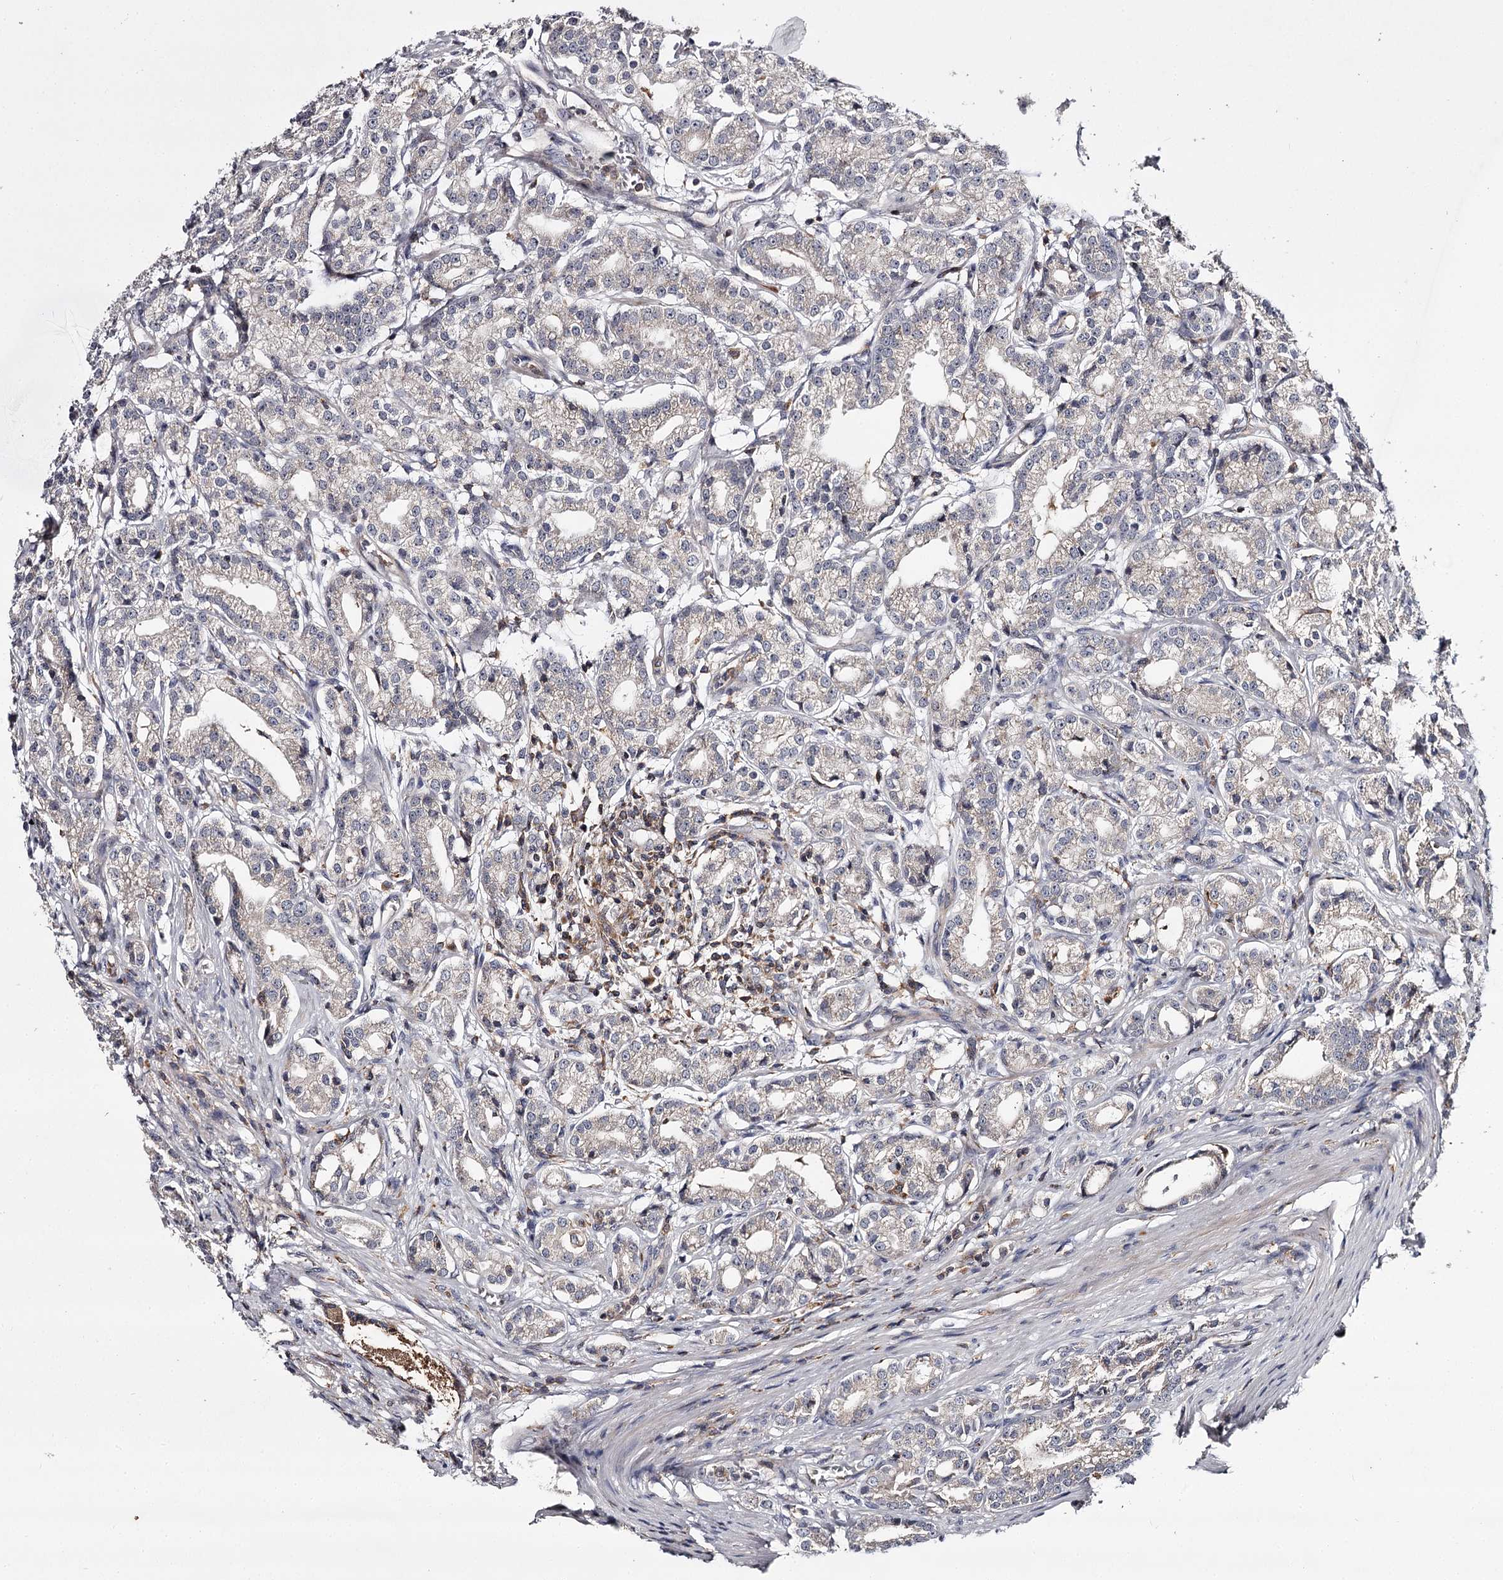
{"staining": {"intensity": "weak", "quantity": "<25%", "location": "cytoplasmic/membranous"}, "tissue": "prostate cancer", "cell_type": "Tumor cells", "image_type": "cancer", "snomed": [{"axis": "morphology", "description": "Adenocarcinoma, High grade"}, {"axis": "topography", "description": "Prostate"}], "caption": "A photomicrograph of prostate cancer (high-grade adenocarcinoma) stained for a protein demonstrates no brown staining in tumor cells. The staining was performed using DAB (3,3'-diaminobenzidine) to visualize the protein expression in brown, while the nuclei were stained in blue with hematoxylin (Magnification: 20x).", "gene": "RASSF6", "patient": {"sex": "male", "age": 69}}